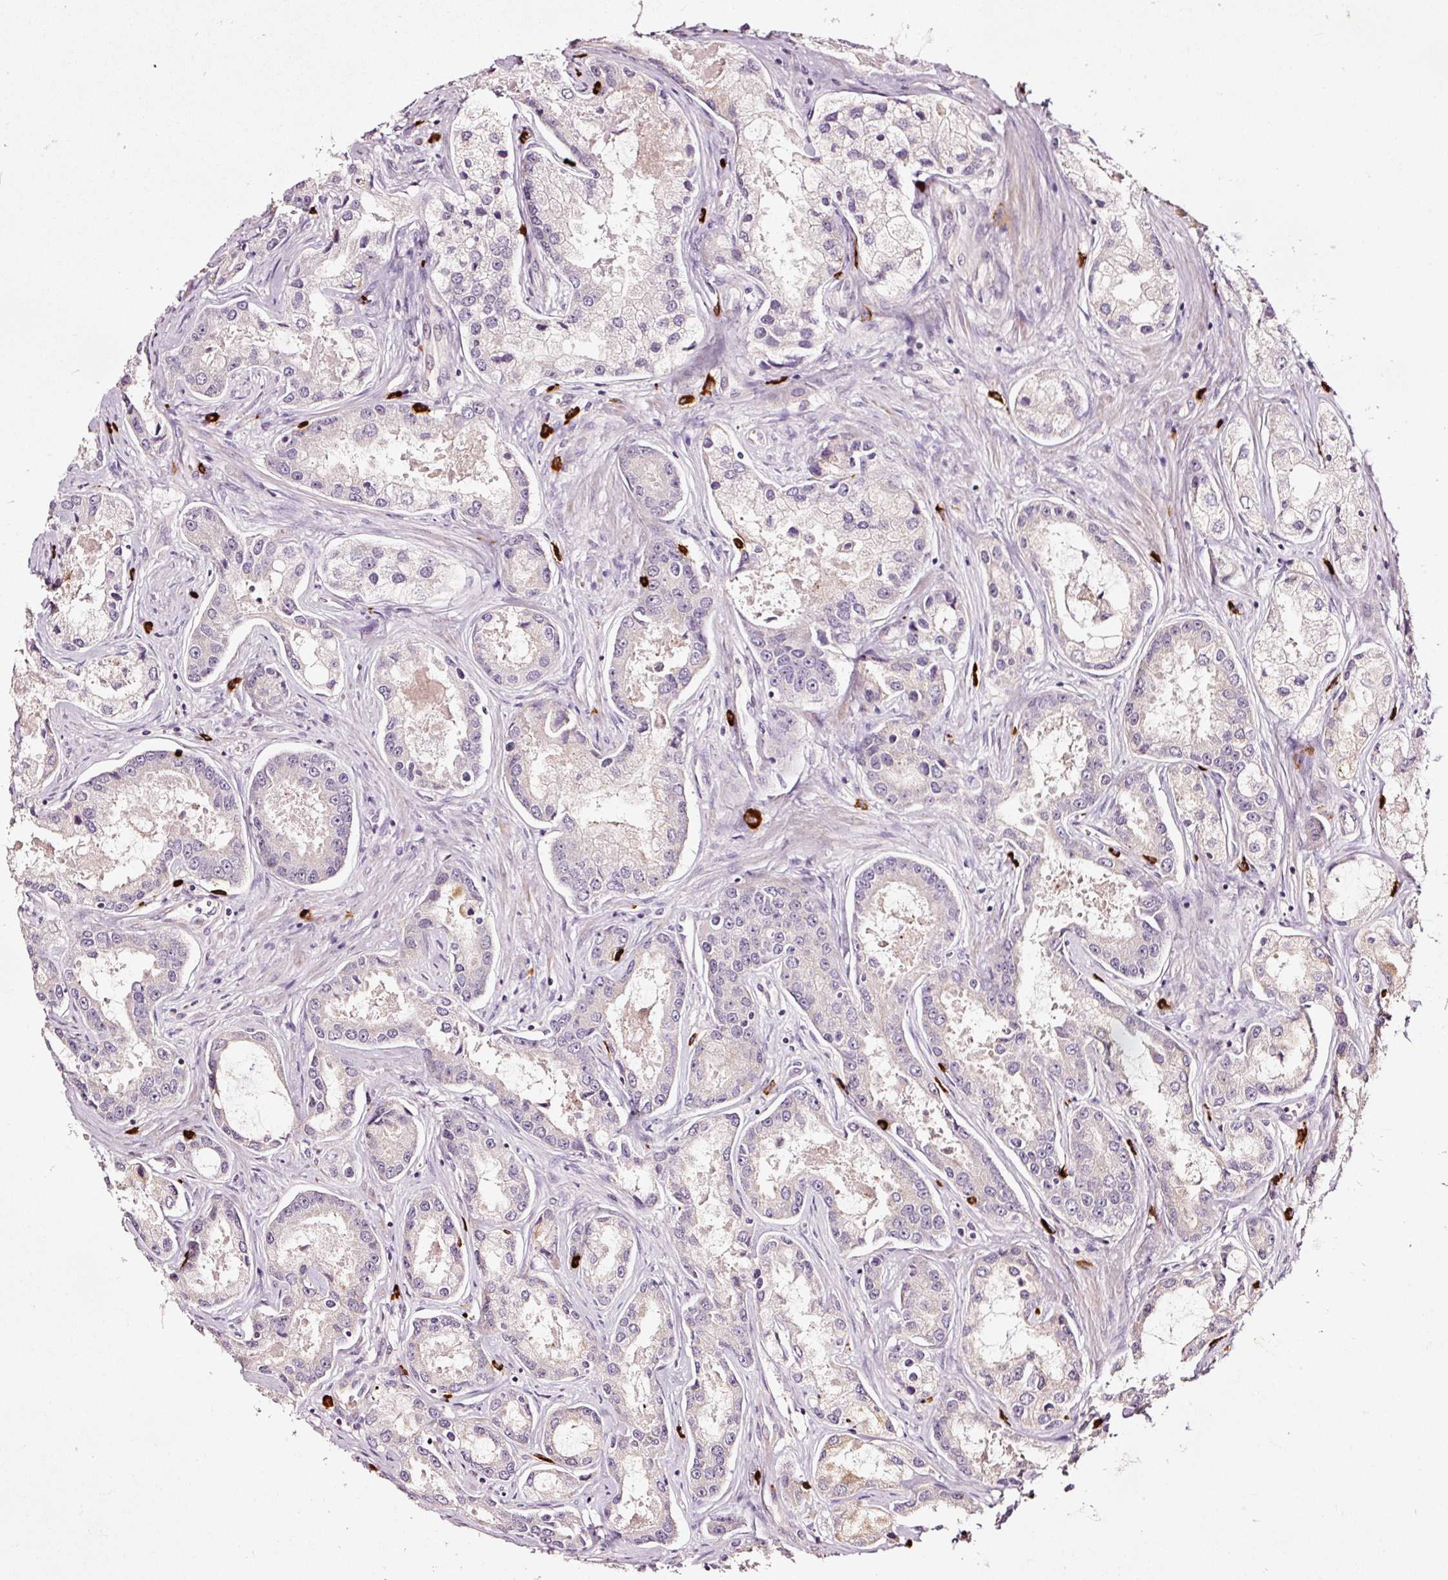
{"staining": {"intensity": "negative", "quantity": "none", "location": "none"}, "tissue": "prostate cancer", "cell_type": "Tumor cells", "image_type": "cancer", "snomed": [{"axis": "morphology", "description": "Adenocarcinoma, Low grade"}, {"axis": "topography", "description": "Prostate"}], "caption": "Tumor cells are negative for brown protein staining in prostate adenocarcinoma (low-grade).", "gene": "UTP14A", "patient": {"sex": "male", "age": 68}}